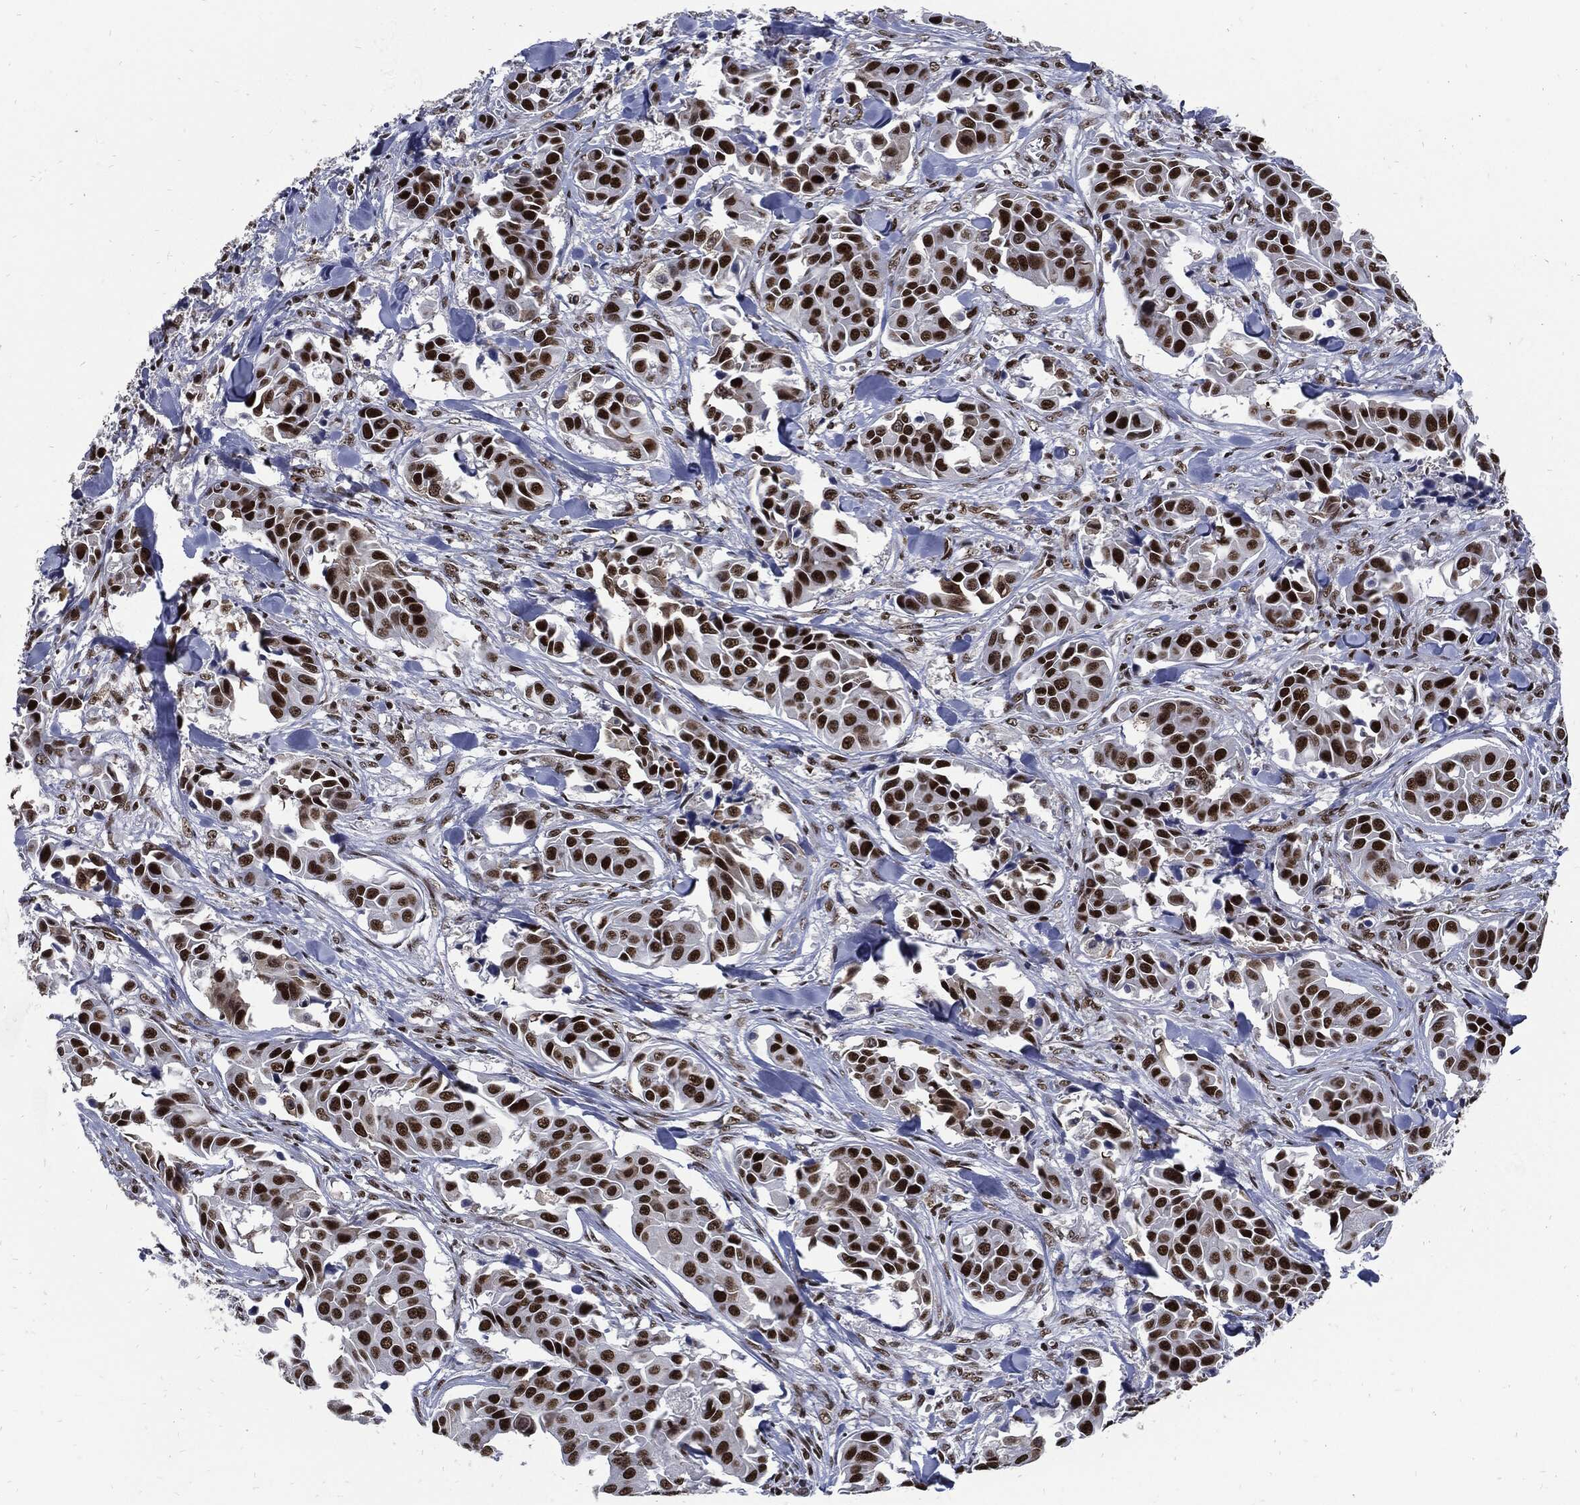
{"staining": {"intensity": "strong", "quantity": ">75%", "location": "nuclear"}, "tissue": "head and neck cancer", "cell_type": "Tumor cells", "image_type": "cancer", "snomed": [{"axis": "morphology", "description": "Adenocarcinoma, NOS"}, {"axis": "topography", "description": "Head-Neck"}], "caption": "Adenocarcinoma (head and neck) tissue demonstrates strong nuclear staining in approximately >75% of tumor cells, visualized by immunohistochemistry.", "gene": "TERF2", "patient": {"sex": "male", "age": 76}}